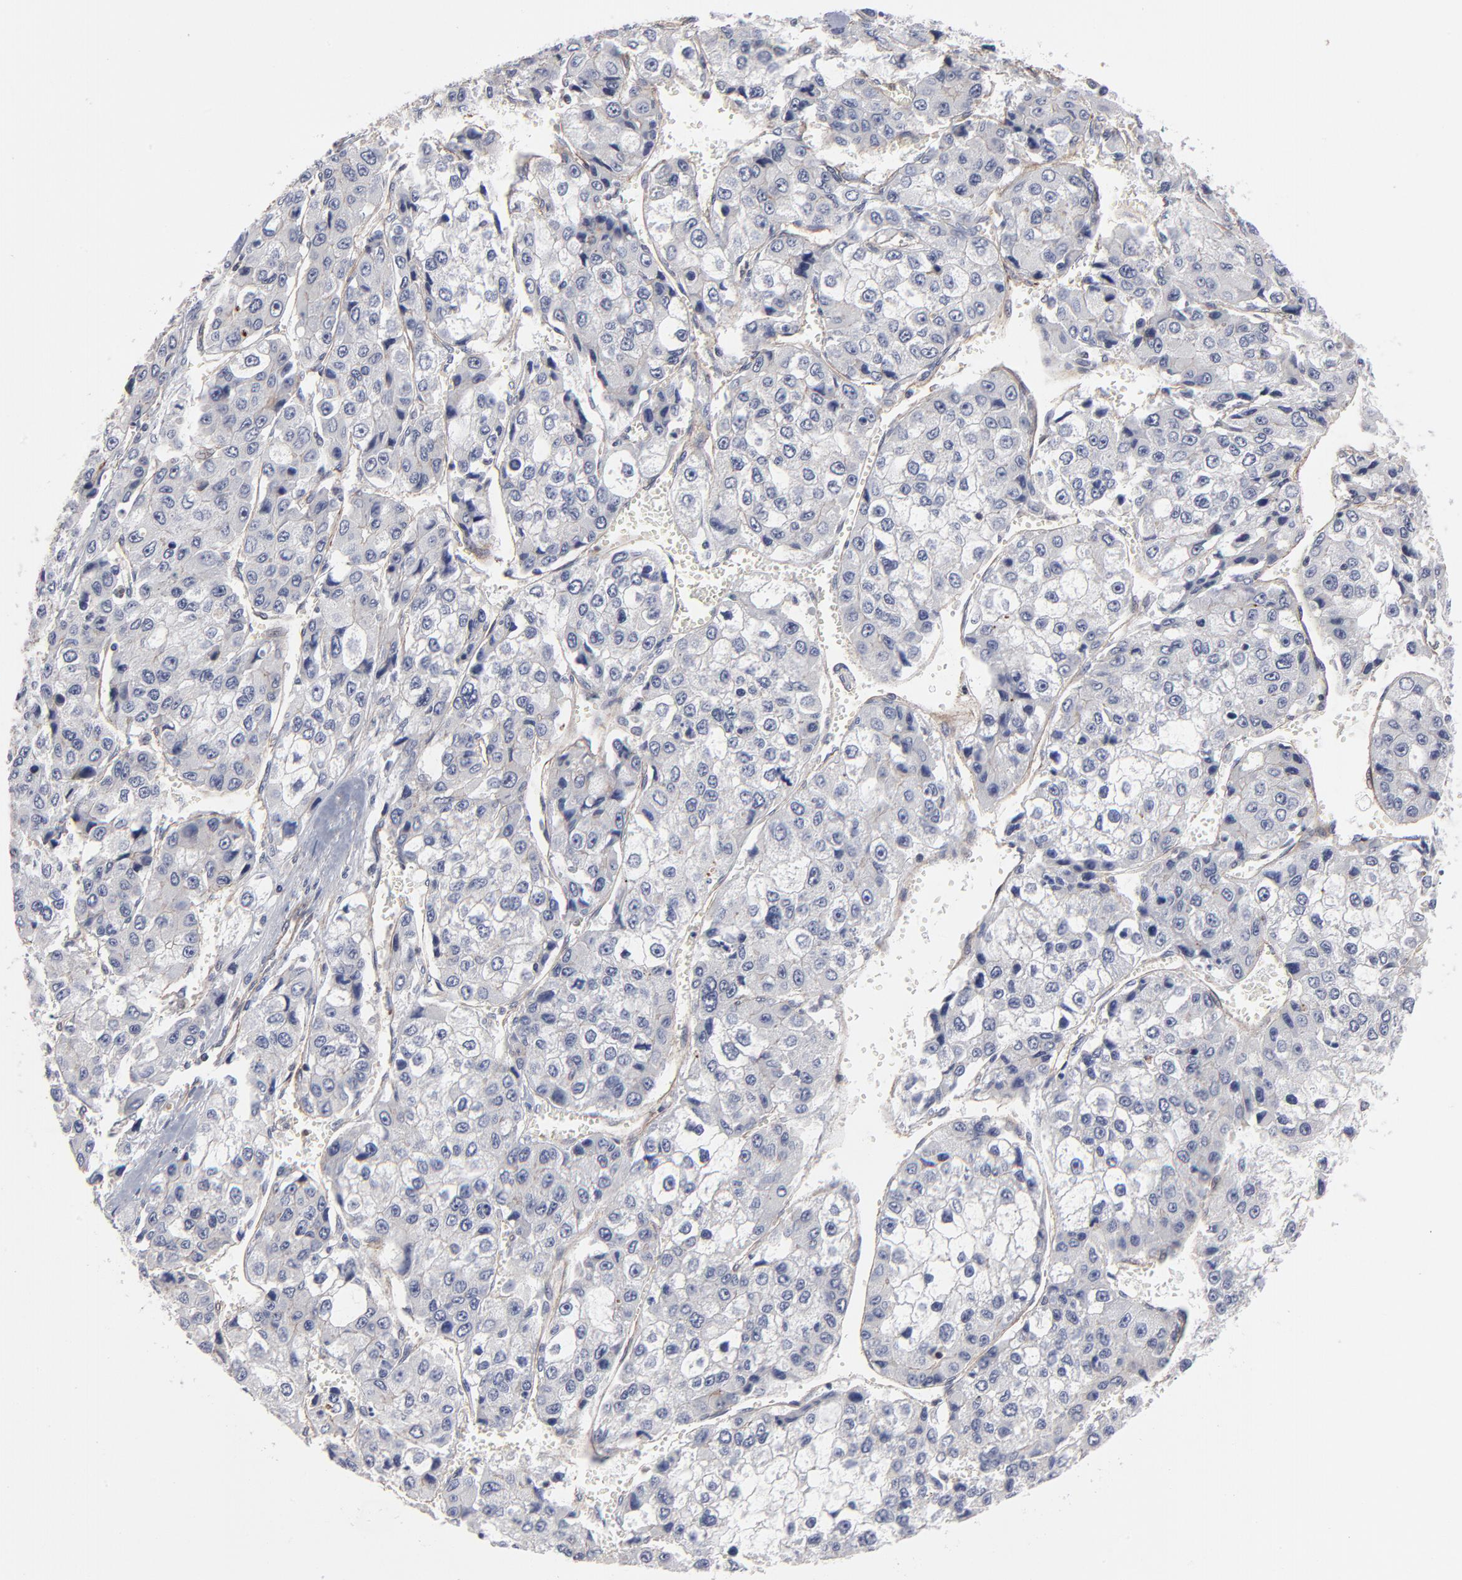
{"staining": {"intensity": "negative", "quantity": "none", "location": "none"}, "tissue": "liver cancer", "cell_type": "Tumor cells", "image_type": "cancer", "snomed": [{"axis": "morphology", "description": "Carcinoma, Hepatocellular, NOS"}, {"axis": "topography", "description": "Liver"}], "caption": "This is a histopathology image of immunohistochemistry (IHC) staining of hepatocellular carcinoma (liver), which shows no staining in tumor cells.", "gene": "PXN", "patient": {"sex": "female", "age": 66}}